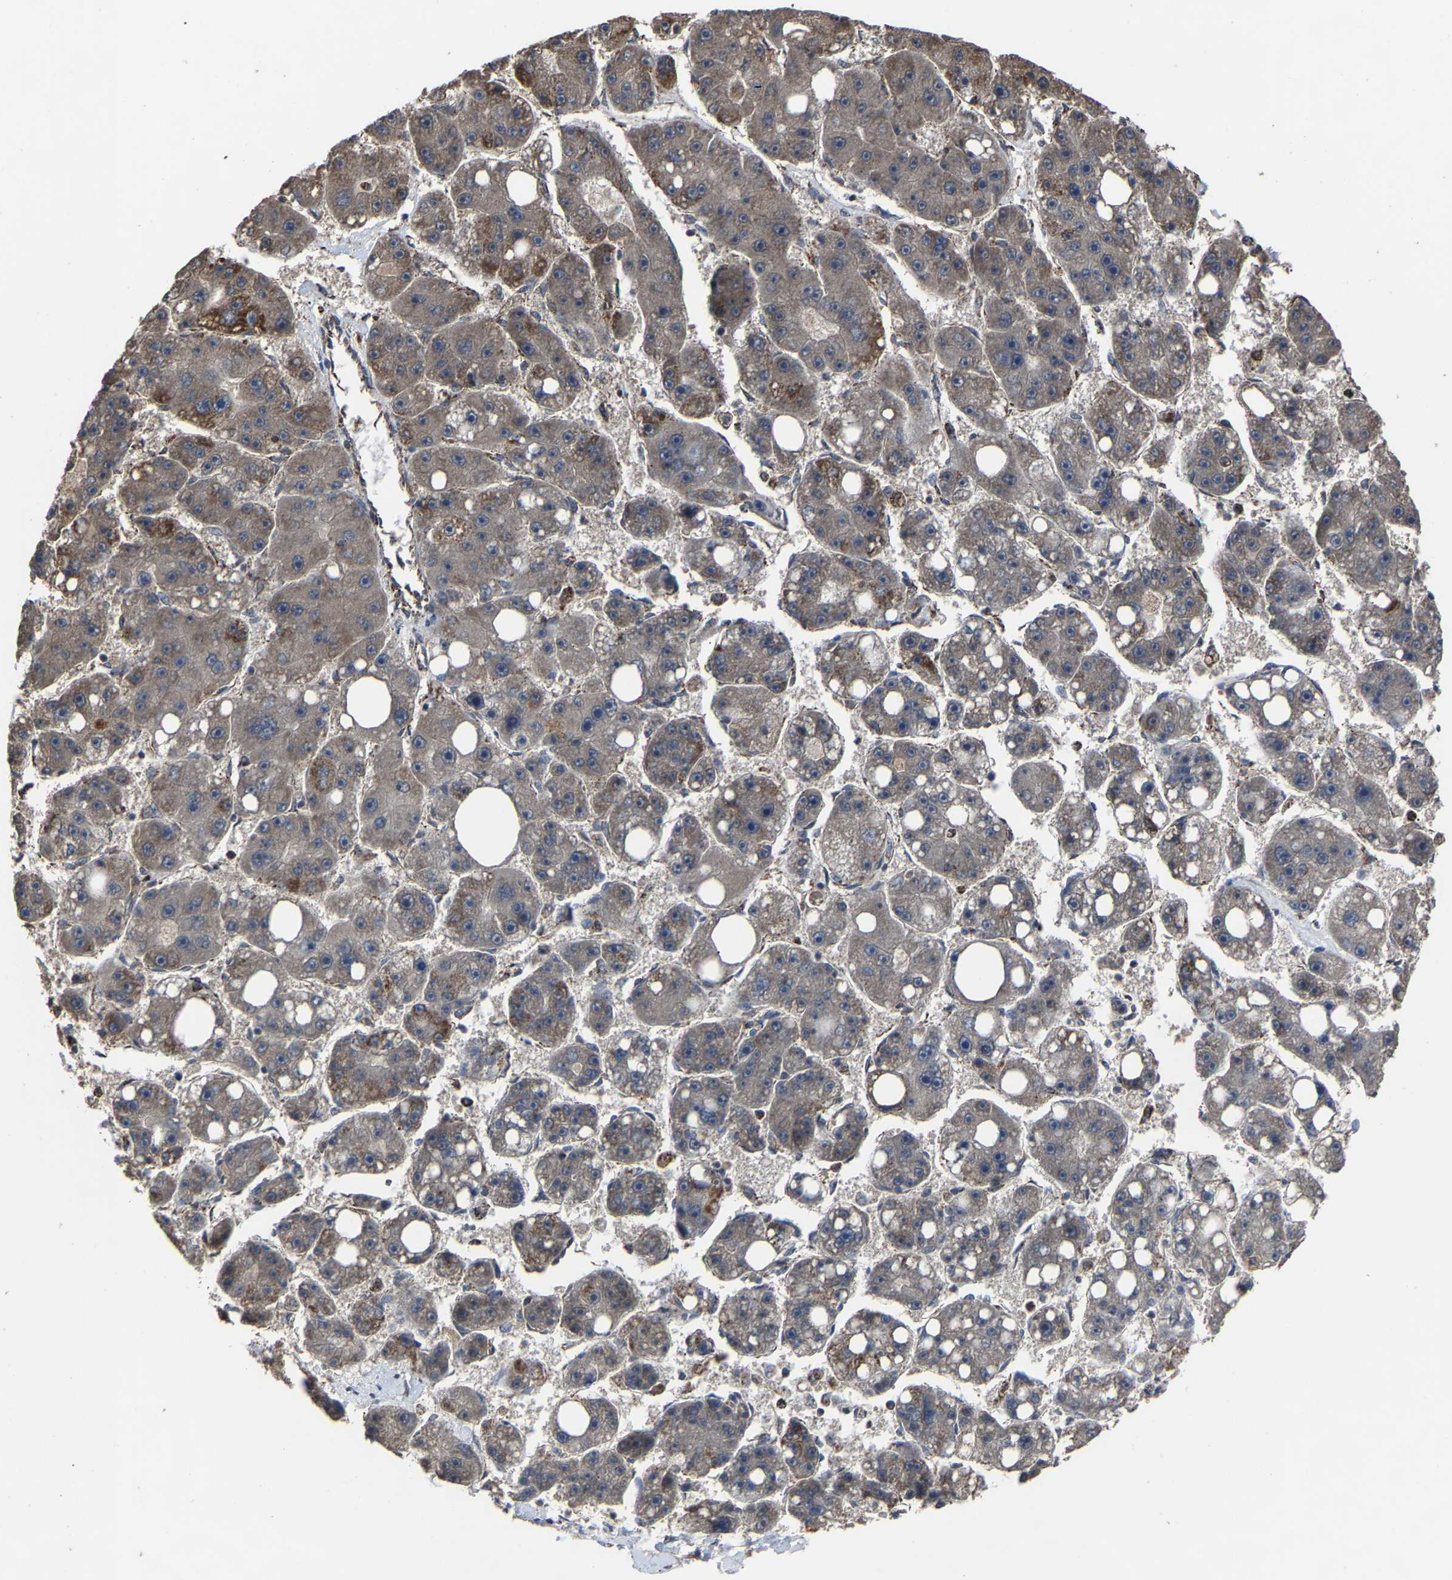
{"staining": {"intensity": "moderate", "quantity": "<25%", "location": "cytoplasmic/membranous"}, "tissue": "liver cancer", "cell_type": "Tumor cells", "image_type": "cancer", "snomed": [{"axis": "morphology", "description": "Carcinoma, Hepatocellular, NOS"}, {"axis": "topography", "description": "Liver"}], "caption": "Immunohistochemical staining of human liver hepatocellular carcinoma exhibits low levels of moderate cytoplasmic/membranous positivity in about <25% of tumor cells.", "gene": "NDUFV3", "patient": {"sex": "female", "age": 61}}